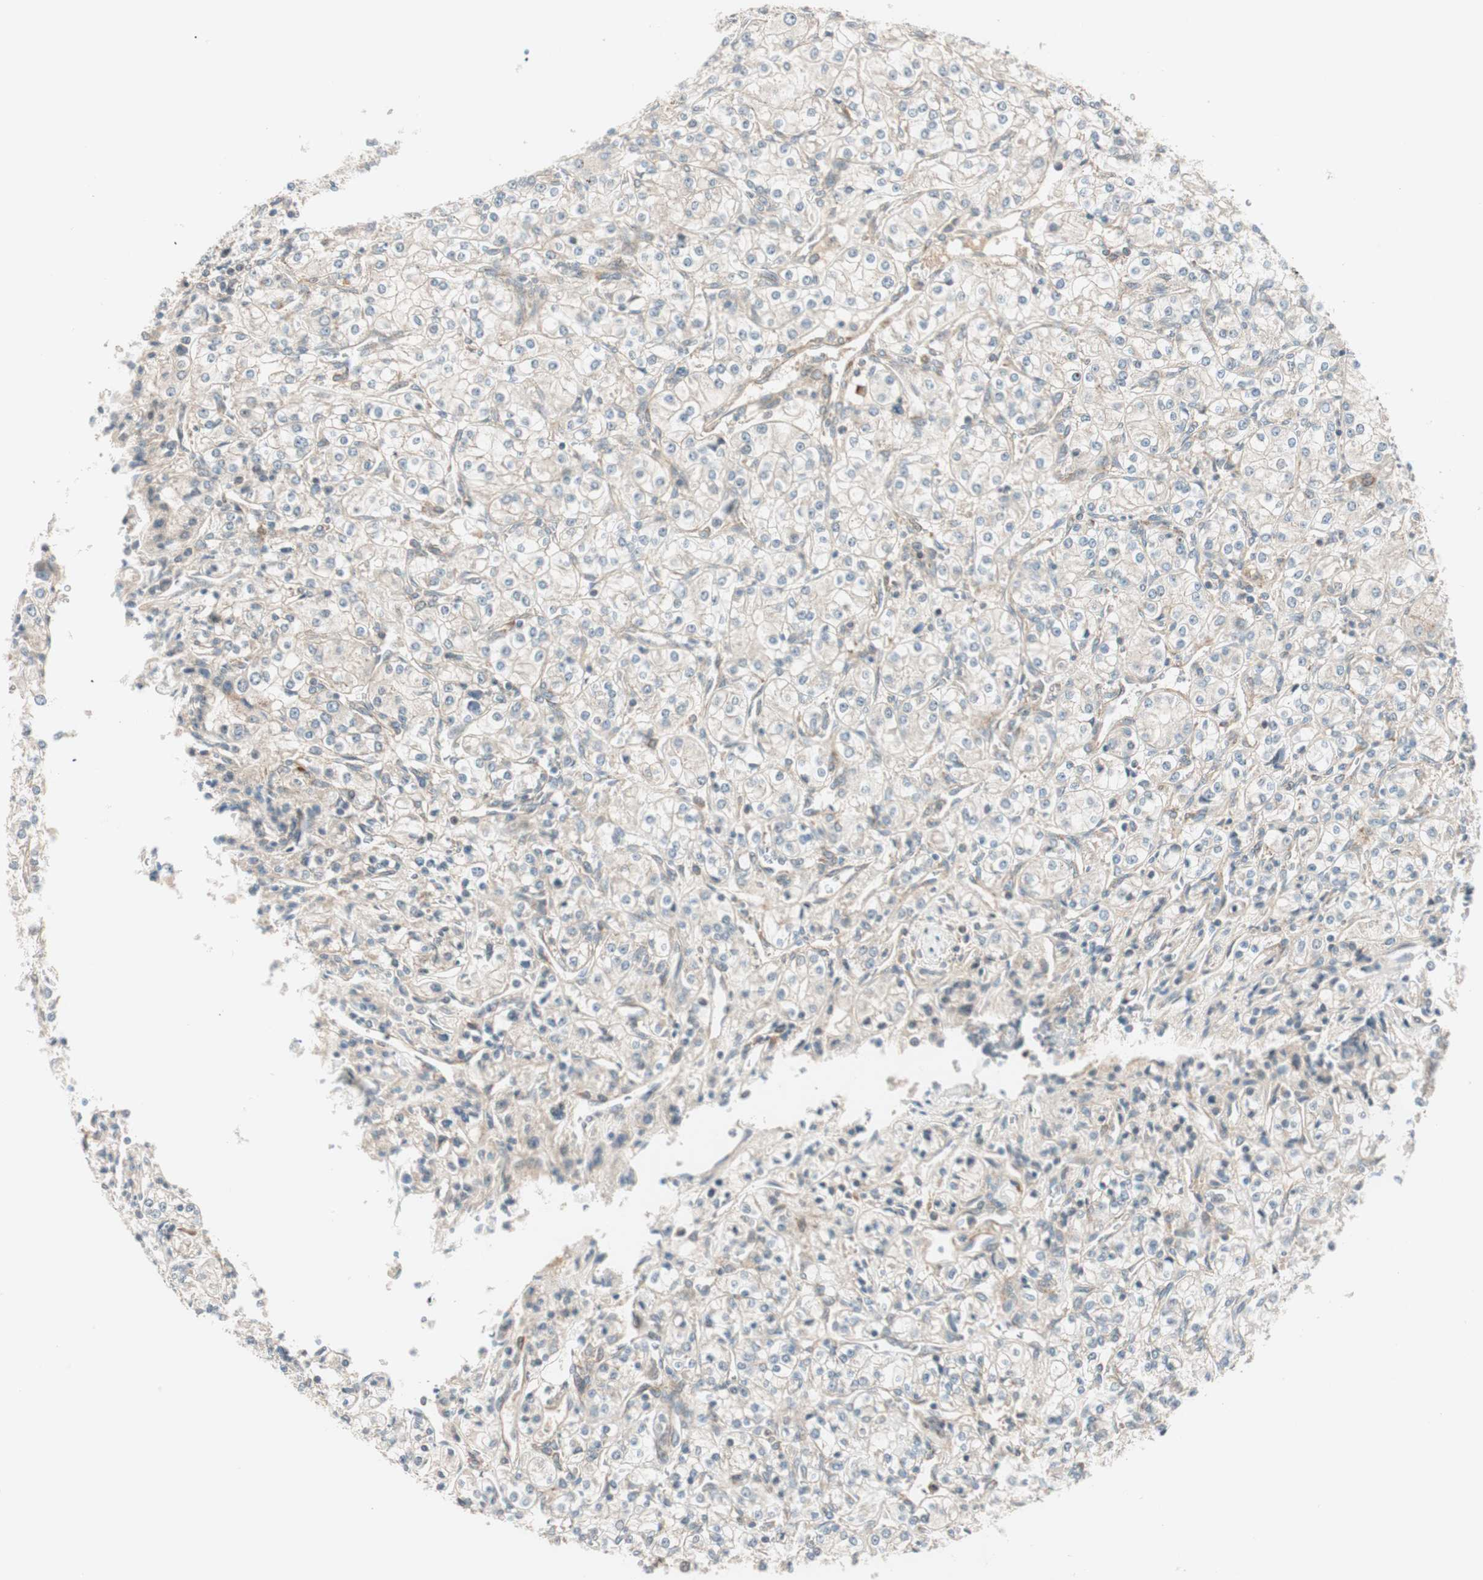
{"staining": {"intensity": "weak", "quantity": ">75%", "location": "cytoplasmic/membranous"}, "tissue": "renal cancer", "cell_type": "Tumor cells", "image_type": "cancer", "snomed": [{"axis": "morphology", "description": "Adenocarcinoma, NOS"}, {"axis": "topography", "description": "Kidney"}], "caption": "Immunohistochemical staining of human renal cancer (adenocarcinoma) displays weak cytoplasmic/membranous protein staining in about >75% of tumor cells.", "gene": "ABI1", "patient": {"sex": "male", "age": 77}}